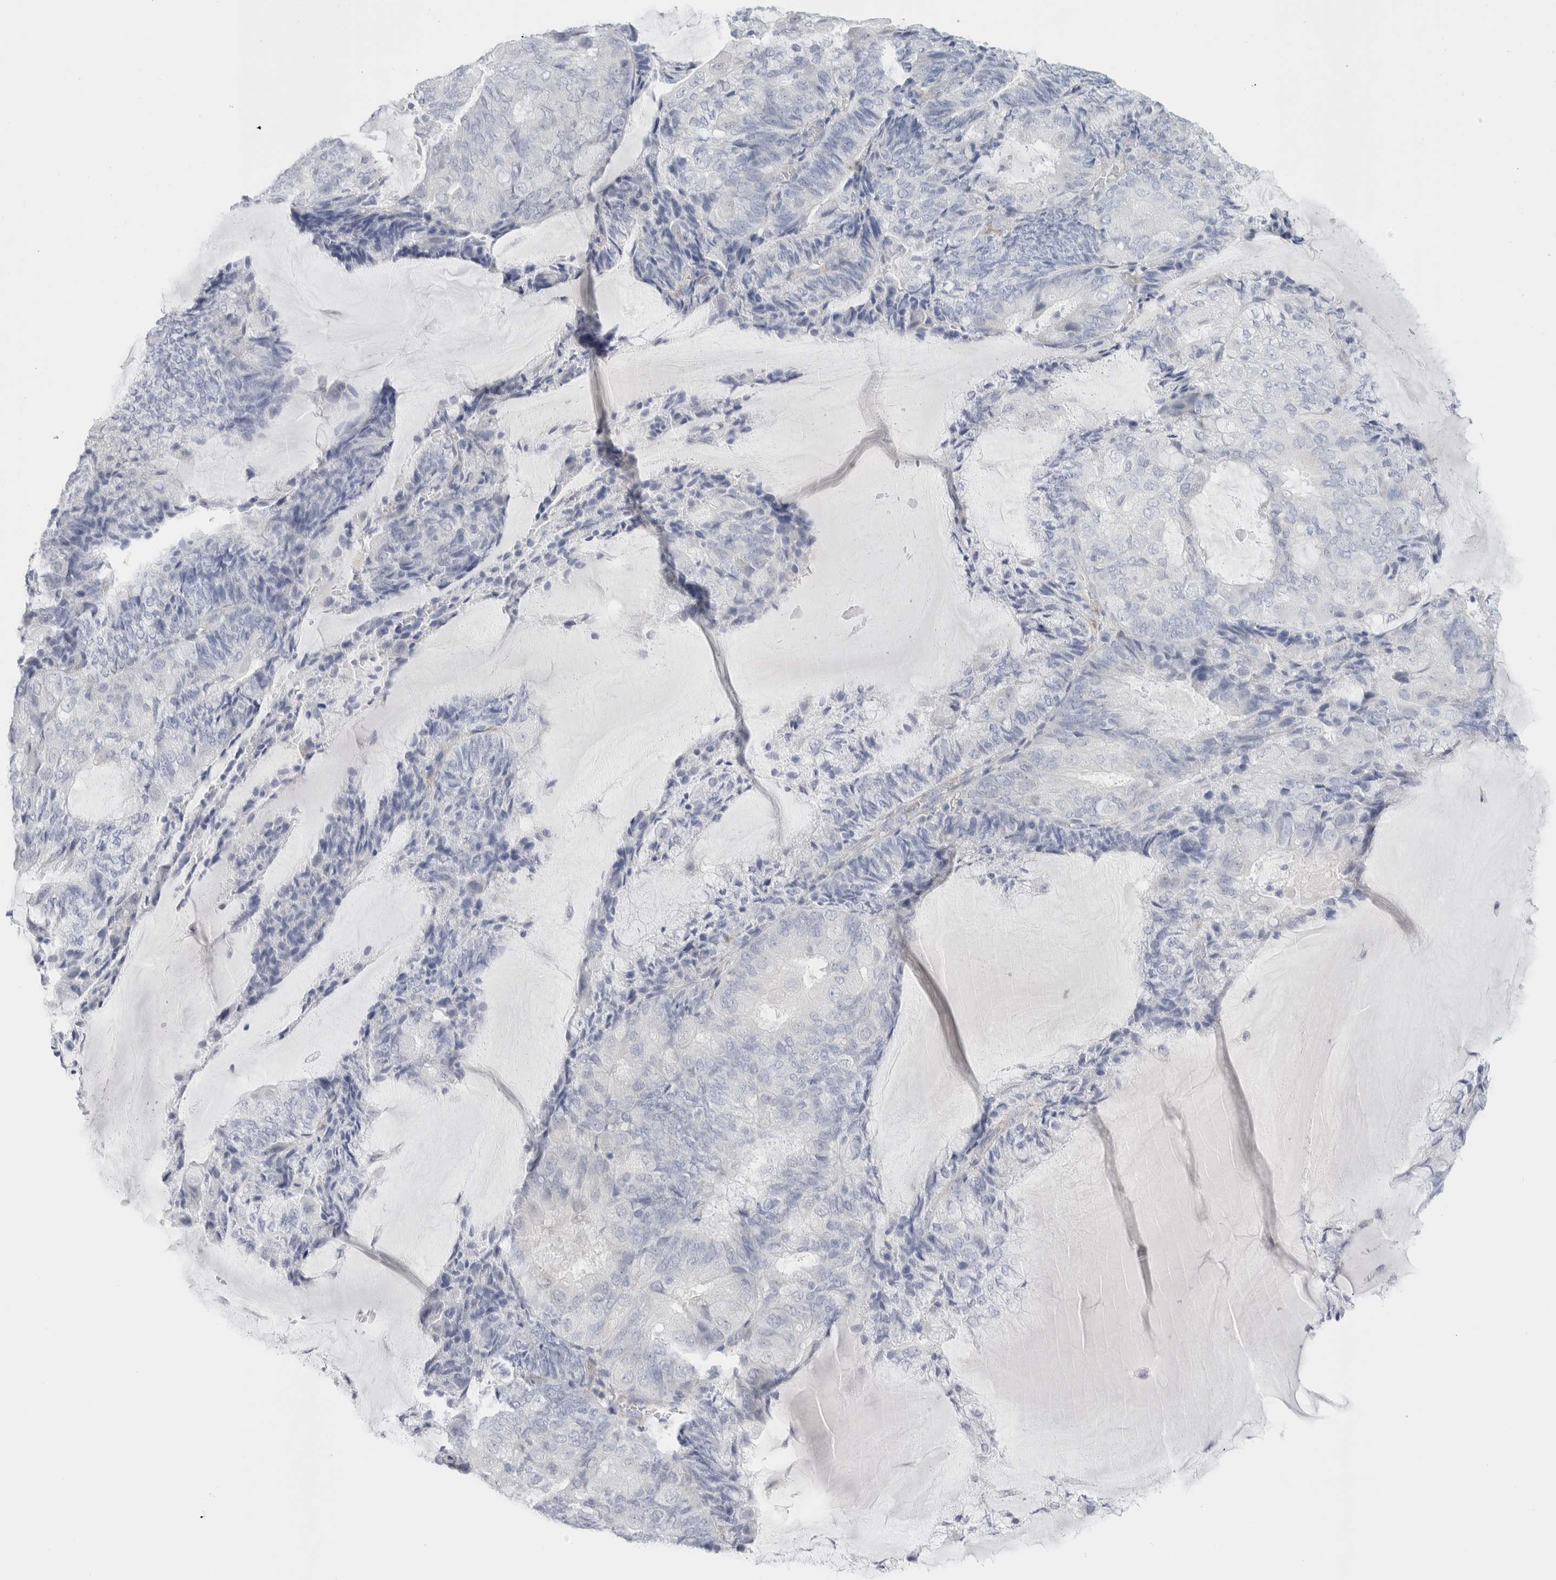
{"staining": {"intensity": "negative", "quantity": "none", "location": "none"}, "tissue": "endometrial cancer", "cell_type": "Tumor cells", "image_type": "cancer", "snomed": [{"axis": "morphology", "description": "Adenocarcinoma, NOS"}, {"axis": "topography", "description": "Endometrium"}], "caption": "IHC histopathology image of human adenocarcinoma (endometrial) stained for a protein (brown), which exhibits no staining in tumor cells.", "gene": "RTN4", "patient": {"sex": "female", "age": 81}}